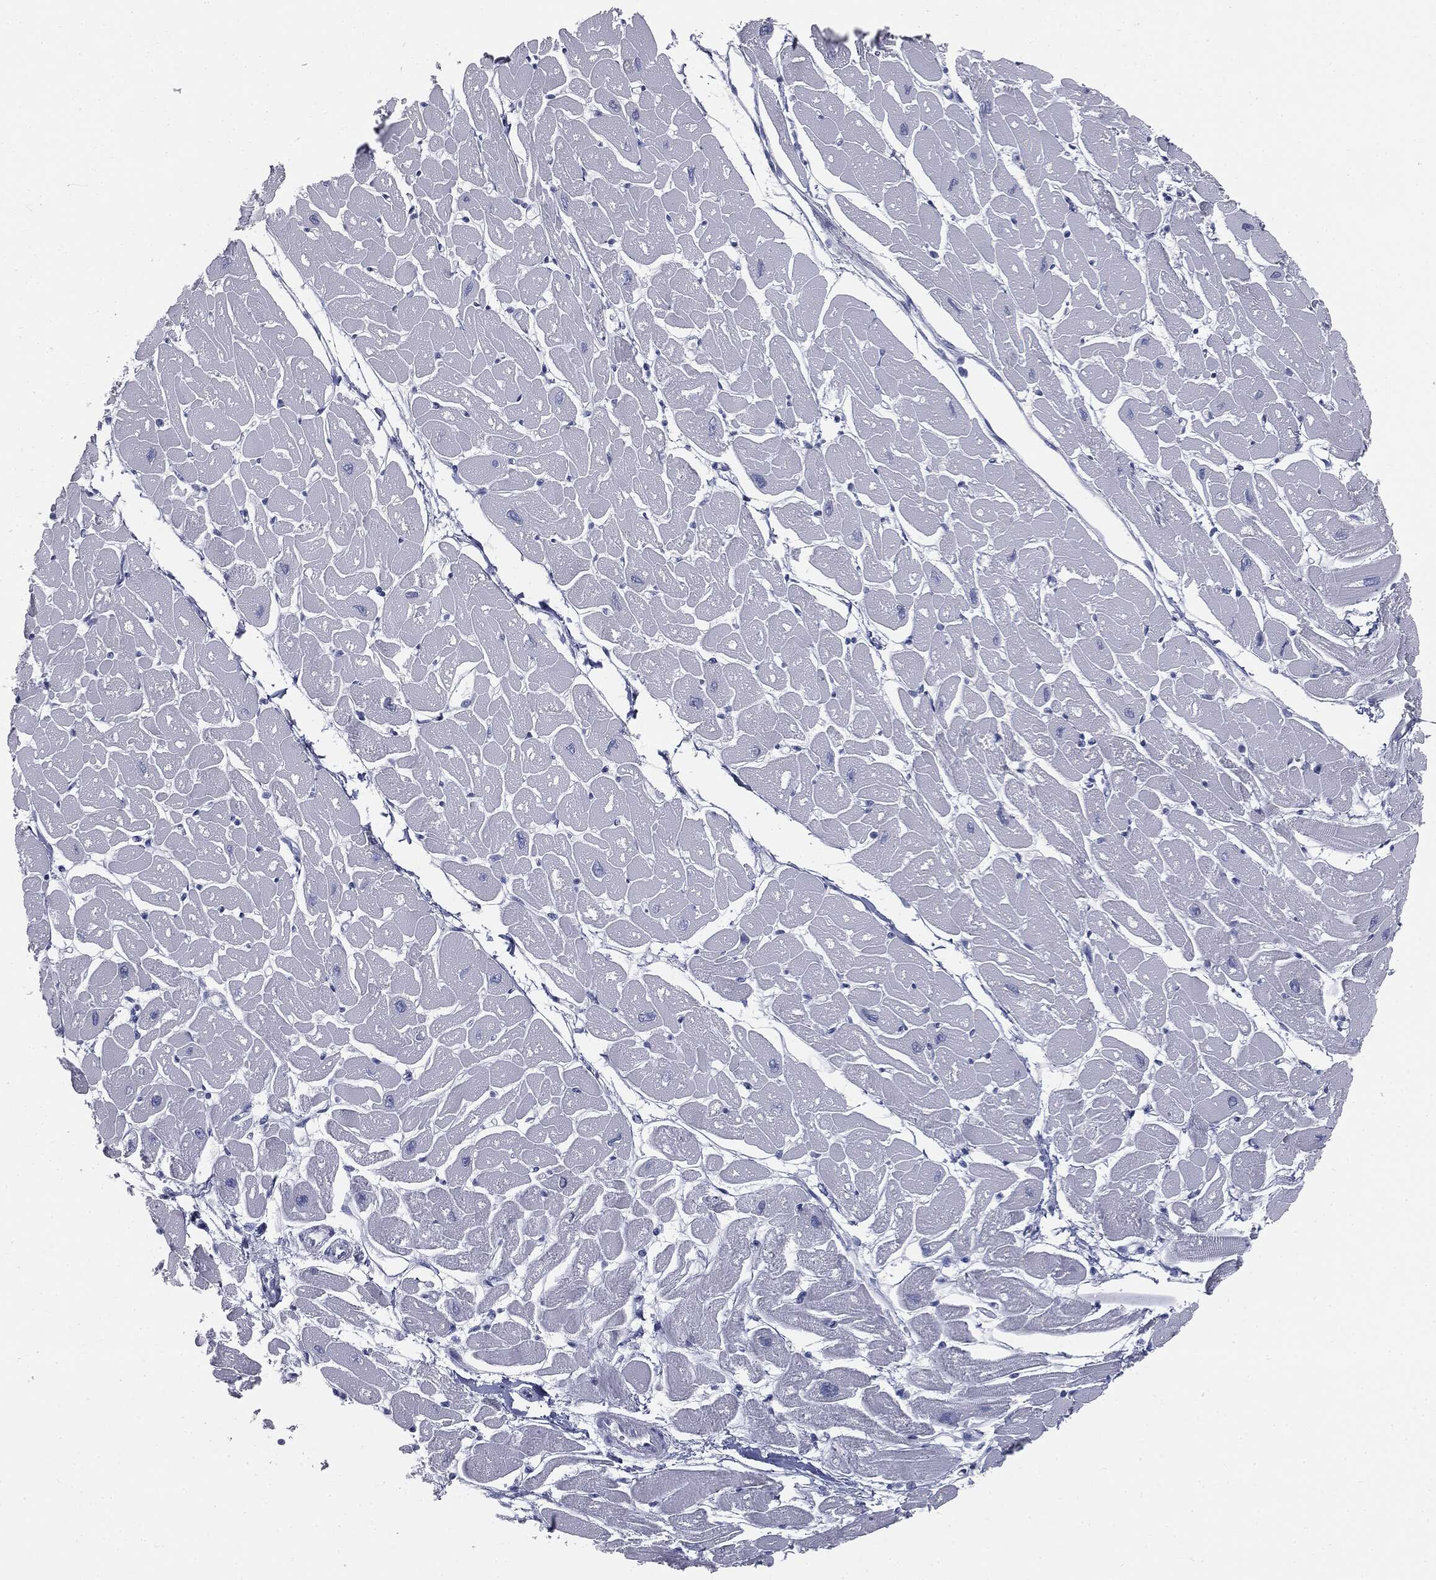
{"staining": {"intensity": "negative", "quantity": "none", "location": "none"}, "tissue": "heart muscle", "cell_type": "Cardiomyocytes", "image_type": "normal", "snomed": [{"axis": "morphology", "description": "Normal tissue, NOS"}, {"axis": "topography", "description": "Heart"}], "caption": "The photomicrograph demonstrates no significant expression in cardiomyocytes of heart muscle.", "gene": "TPO", "patient": {"sex": "male", "age": 57}}